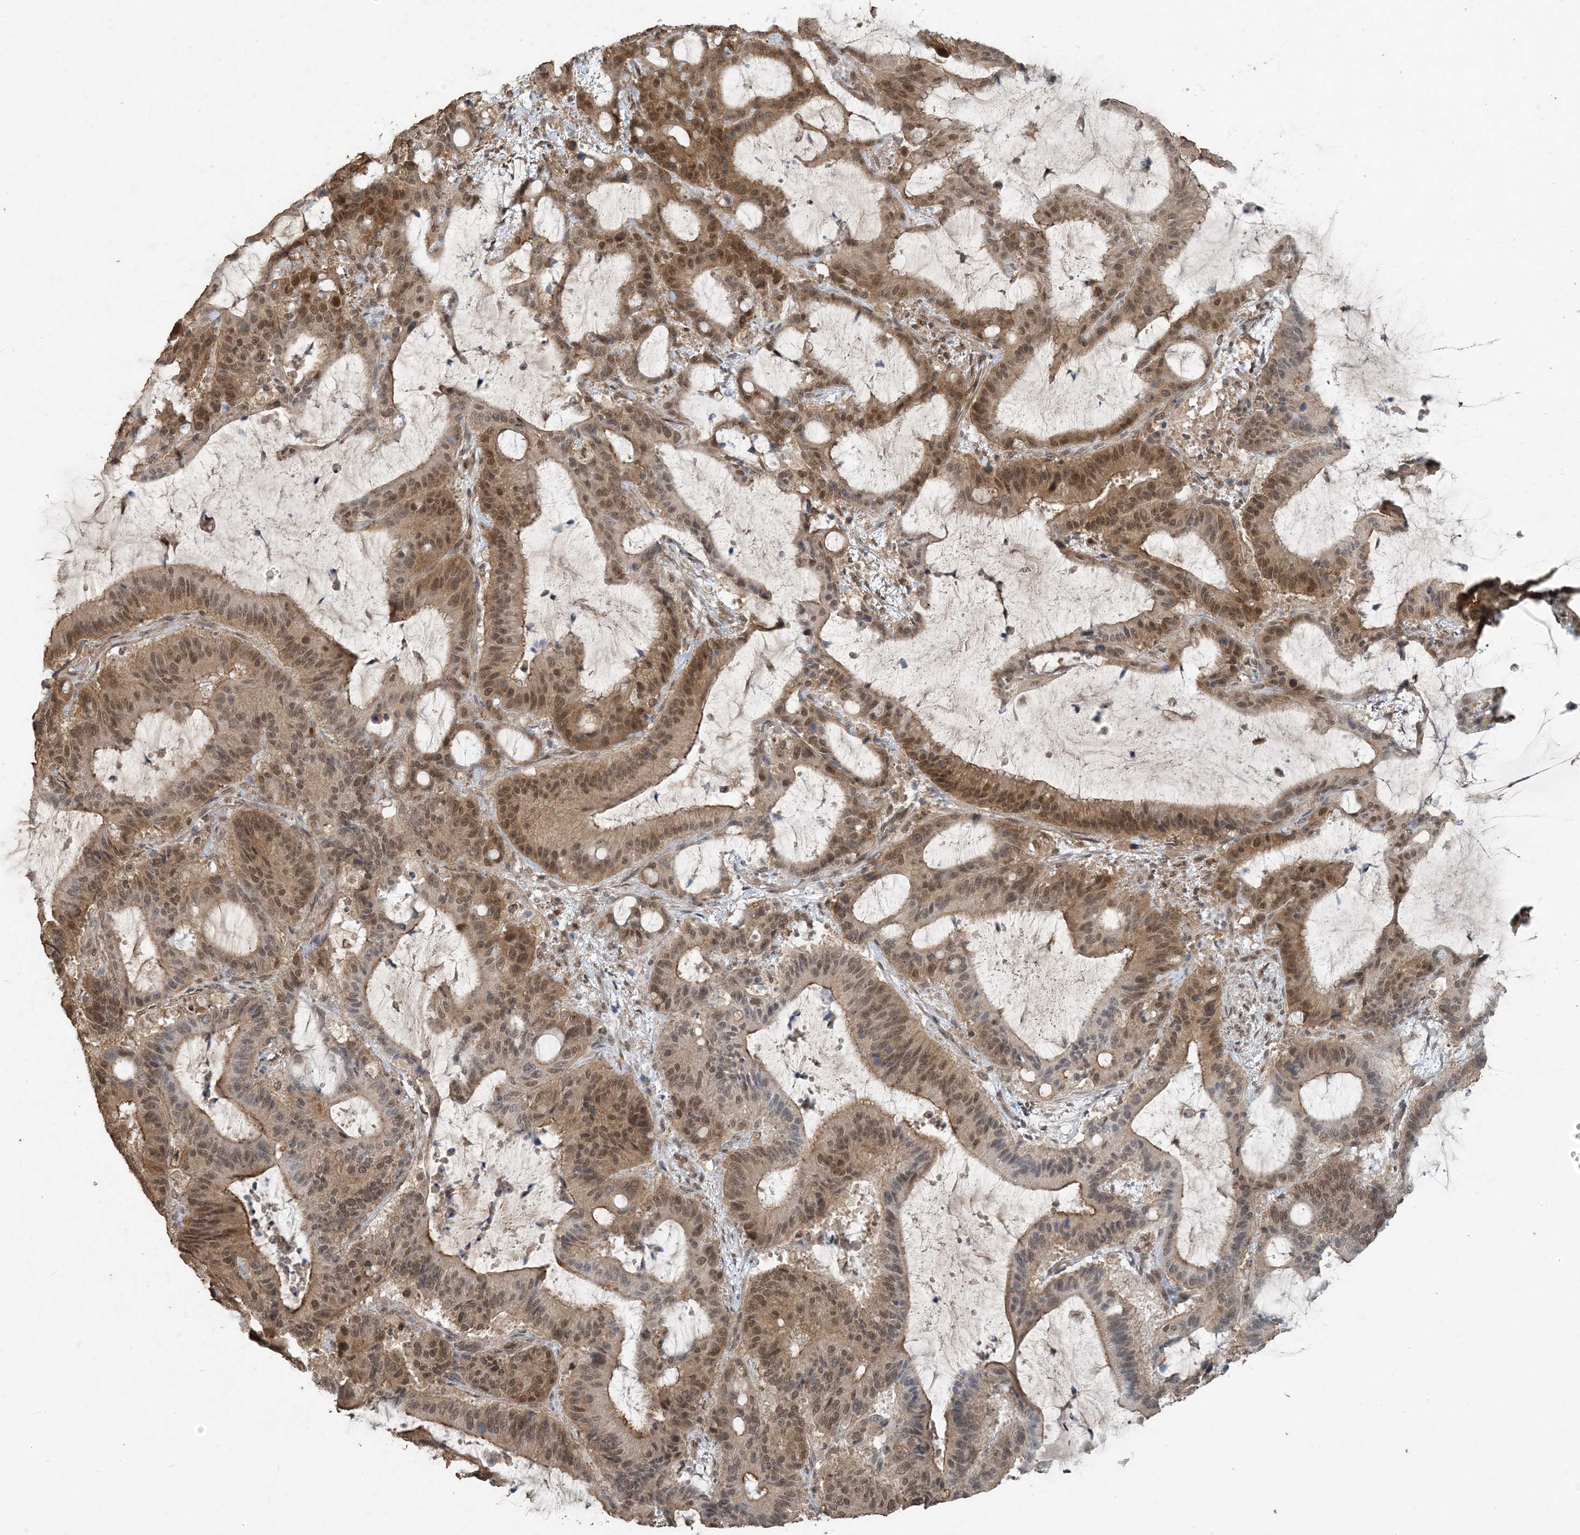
{"staining": {"intensity": "moderate", "quantity": ">75%", "location": "cytoplasmic/membranous,nuclear"}, "tissue": "liver cancer", "cell_type": "Tumor cells", "image_type": "cancer", "snomed": [{"axis": "morphology", "description": "Normal tissue, NOS"}, {"axis": "morphology", "description": "Cholangiocarcinoma"}, {"axis": "topography", "description": "Liver"}, {"axis": "topography", "description": "Peripheral nerve tissue"}], "caption": "DAB (3,3'-diaminobenzidine) immunohistochemical staining of liver cancer (cholangiocarcinoma) reveals moderate cytoplasmic/membranous and nuclear protein positivity in approximately >75% of tumor cells. (DAB (3,3'-diaminobenzidine) IHC with brightfield microscopy, high magnification).", "gene": "ZC3H12A", "patient": {"sex": "female", "age": 73}}